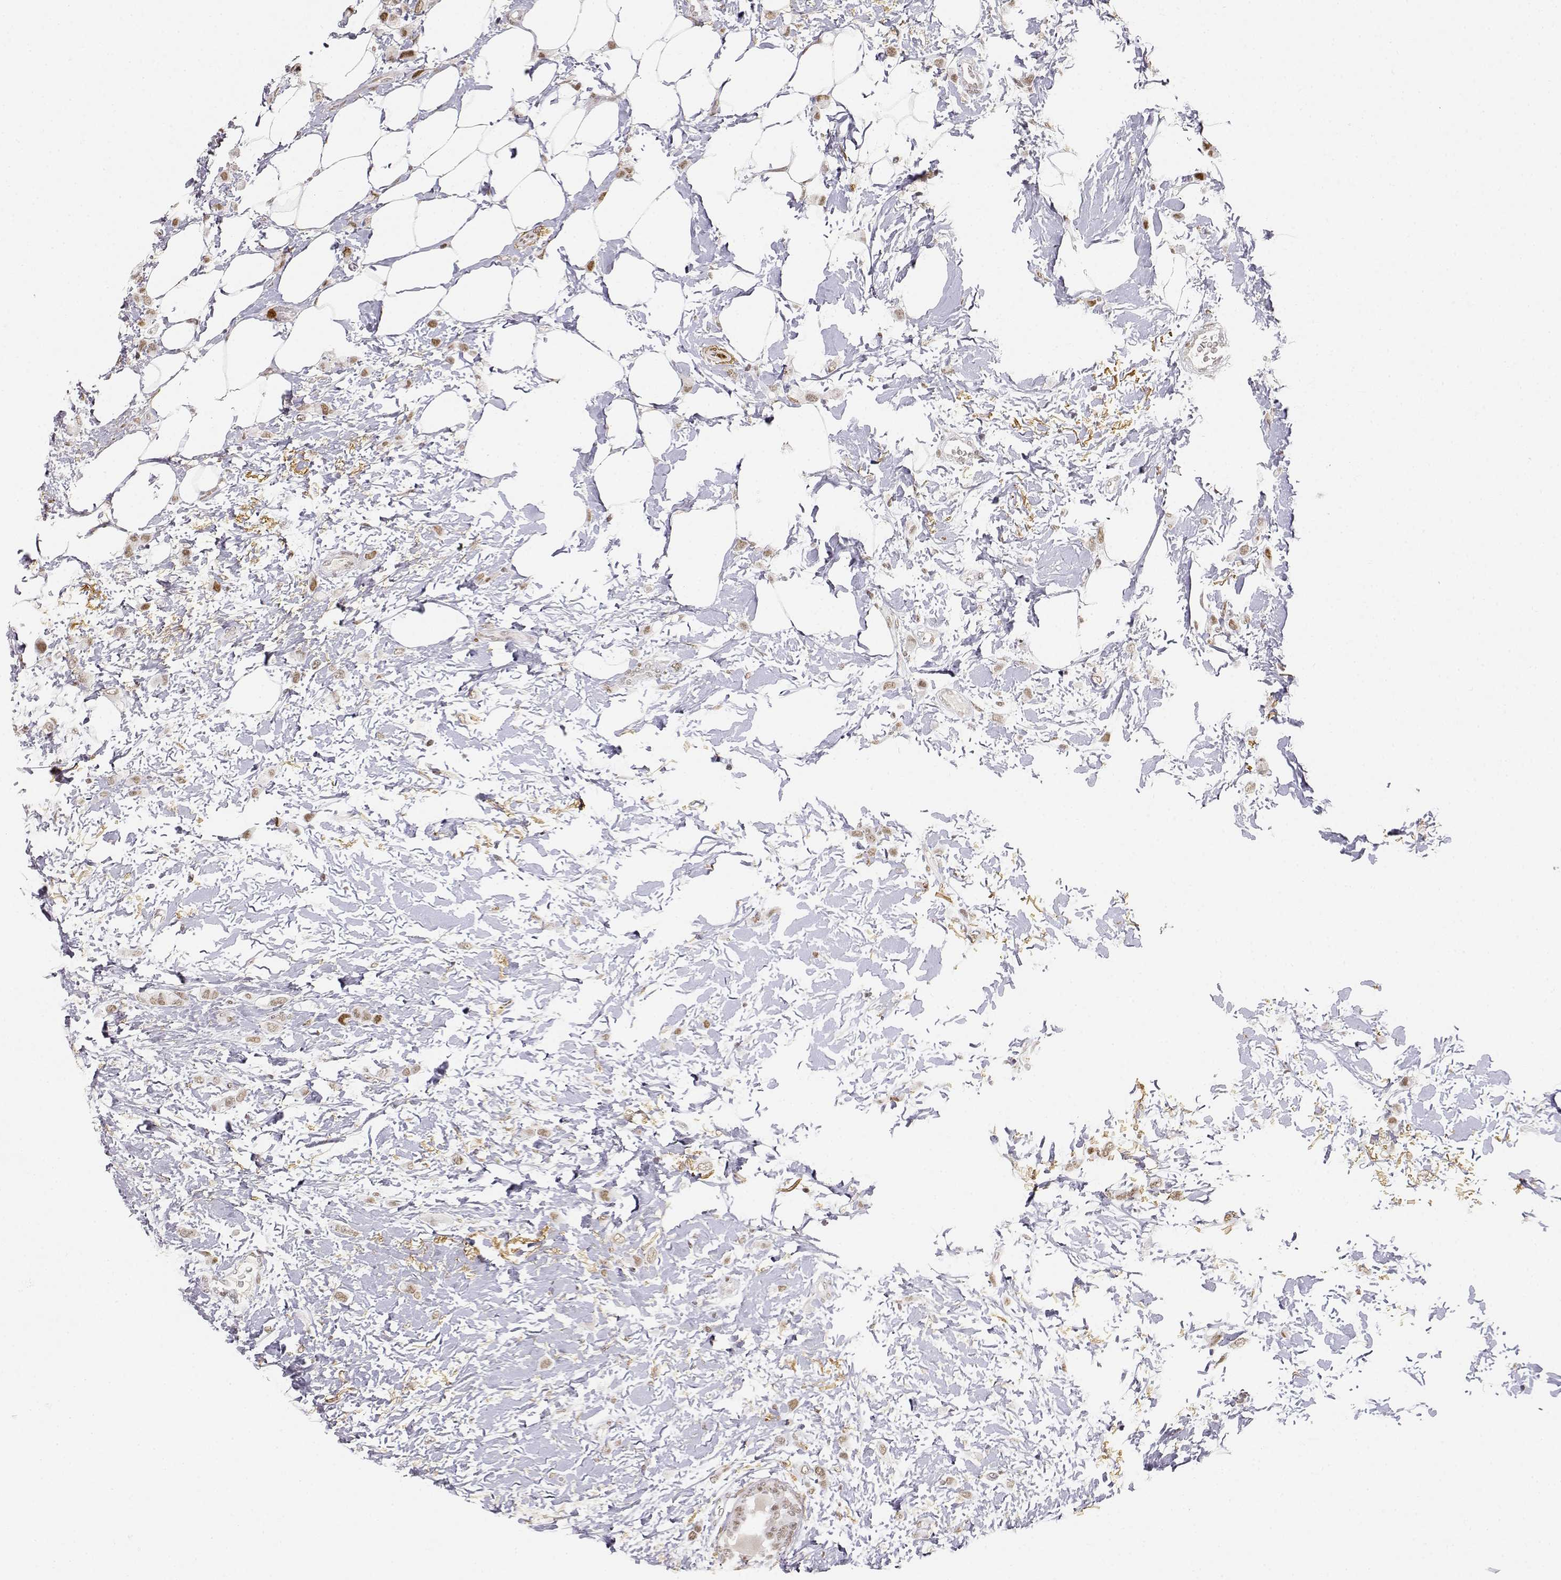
{"staining": {"intensity": "weak", "quantity": ">75%", "location": "nuclear"}, "tissue": "breast cancer", "cell_type": "Tumor cells", "image_type": "cancer", "snomed": [{"axis": "morphology", "description": "Lobular carcinoma"}, {"axis": "topography", "description": "Breast"}], "caption": "Human breast cancer (lobular carcinoma) stained with a protein marker demonstrates weak staining in tumor cells.", "gene": "RSF1", "patient": {"sex": "female", "age": 66}}